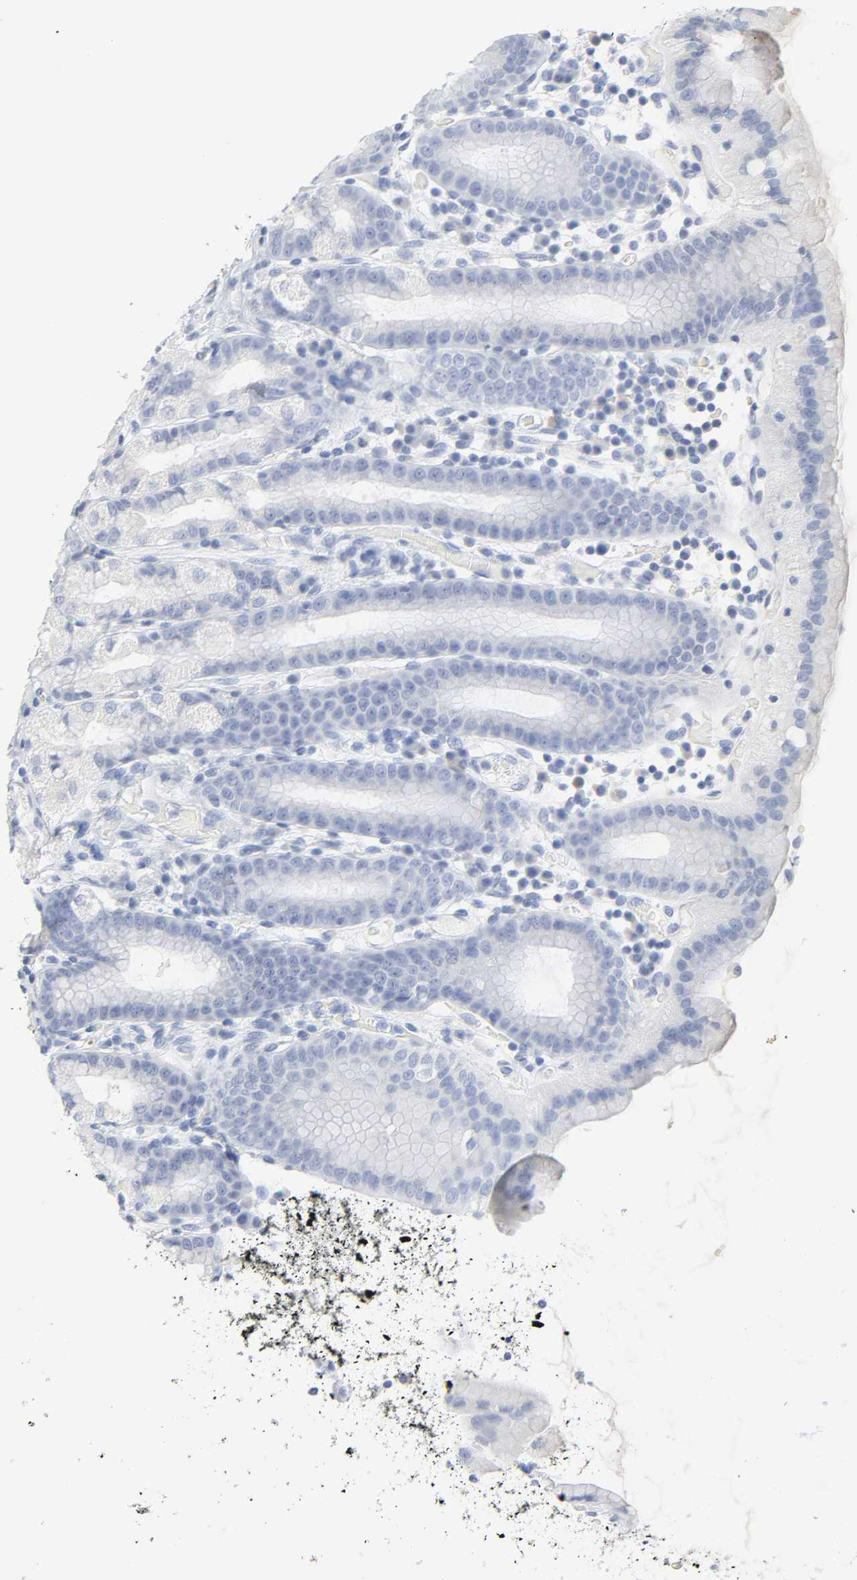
{"staining": {"intensity": "negative", "quantity": "none", "location": "none"}, "tissue": "stomach", "cell_type": "Glandular cells", "image_type": "normal", "snomed": [{"axis": "morphology", "description": "Normal tissue, NOS"}, {"axis": "topography", "description": "Stomach, upper"}], "caption": "Immunohistochemical staining of normal human stomach displays no significant expression in glandular cells.", "gene": "ACP3", "patient": {"sex": "male", "age": 68}}